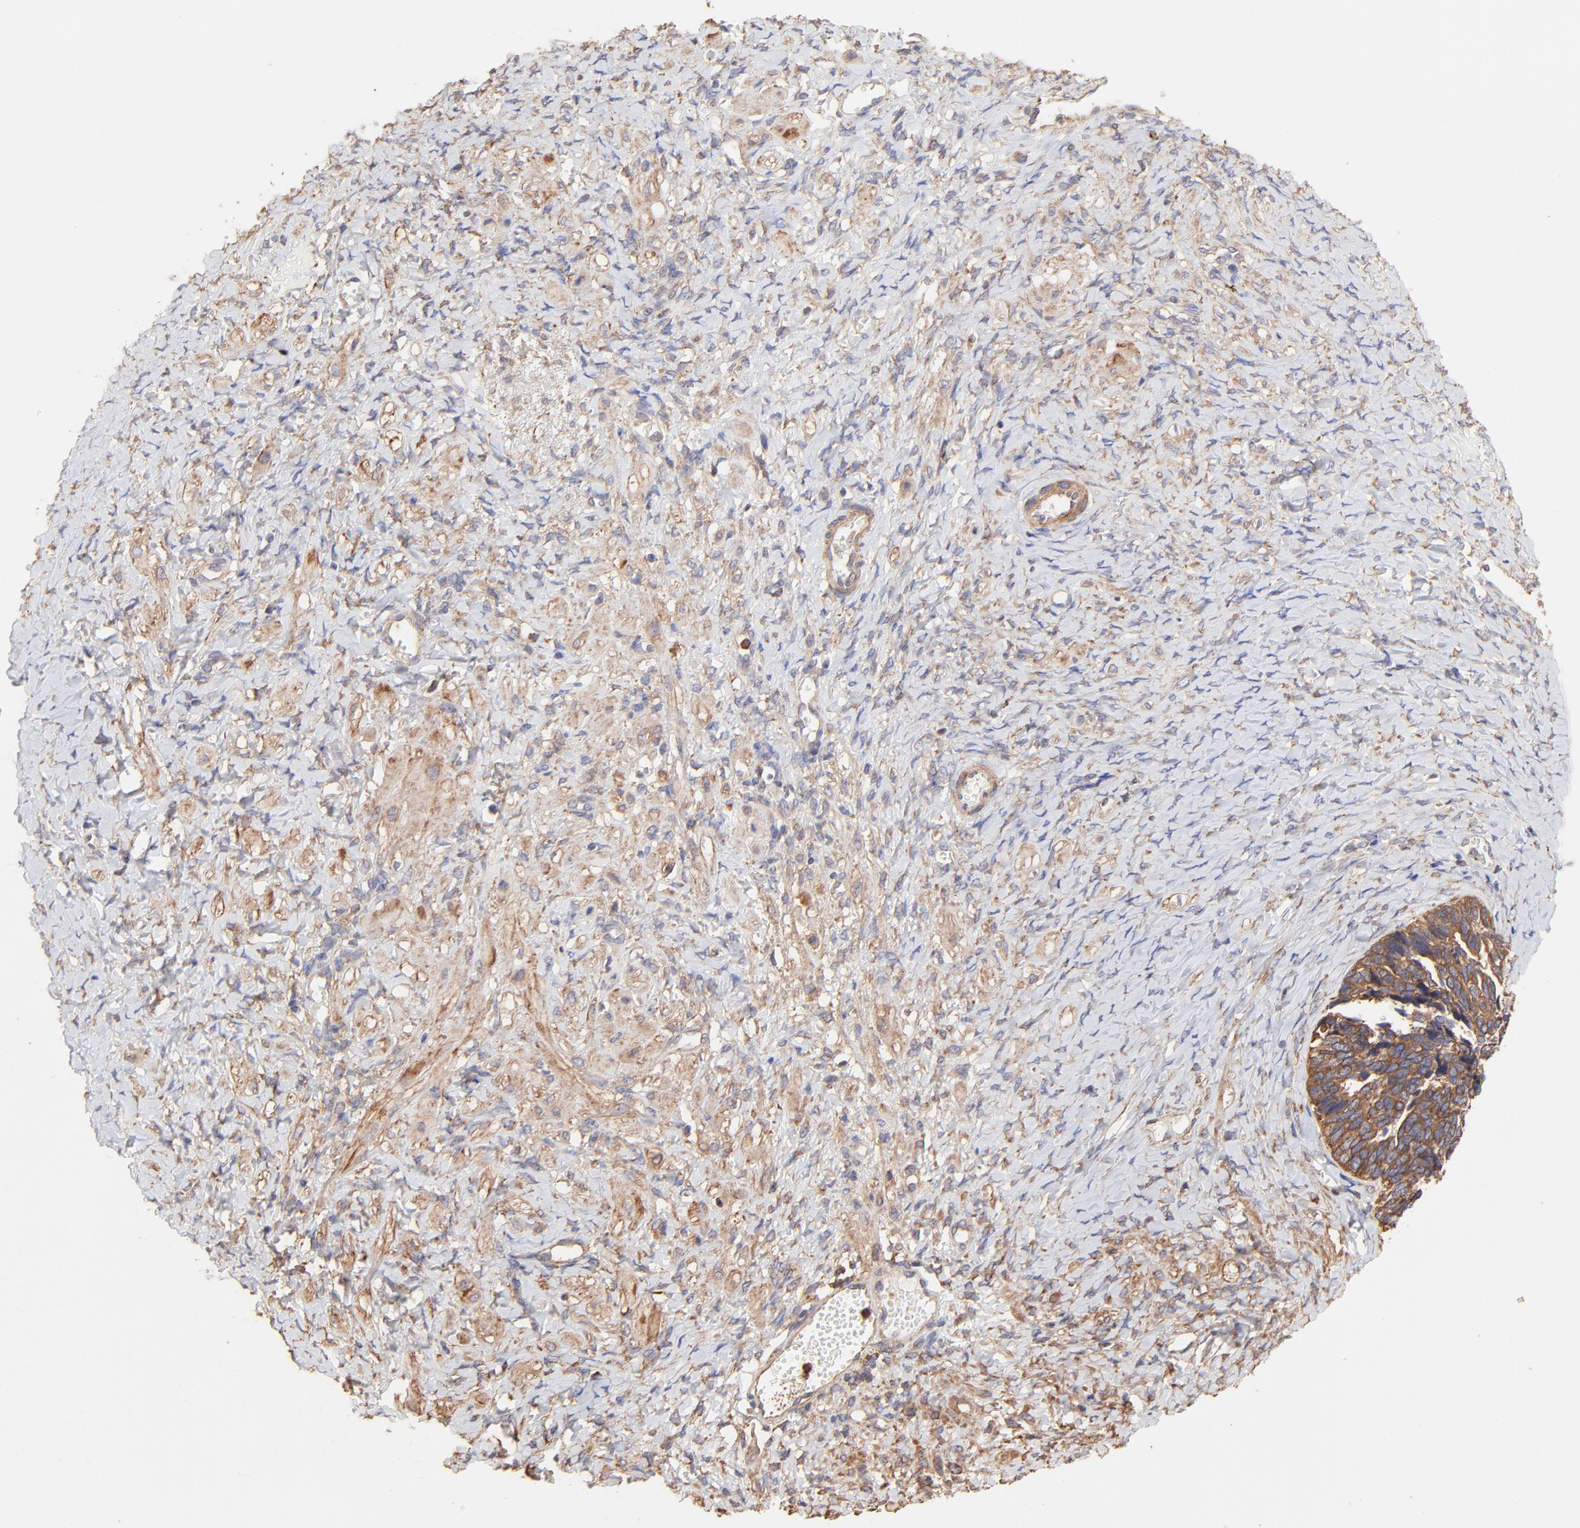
{"staining": {"intensity": "strong", "quantity": ">75%", "location": "cytoplasmic/membranous"}, "tissue": "ovarian cancer", "cell_type": "Tumor cells", "image_type": "cancer", "snomed": [{"axis": "morphology", "description": "Cystadenocarcinoma, serous, NOS"}, {"axis": "topography", "description": "Ovary"}], "caption": "Strong cytoplasmic/membranous staining is identified in approximately >75% of tumor cells in ovarian cancer (serous cystadenocarcinoma).", "gene": "PFKM", "patient": {"sex": "female", "age": 77}}